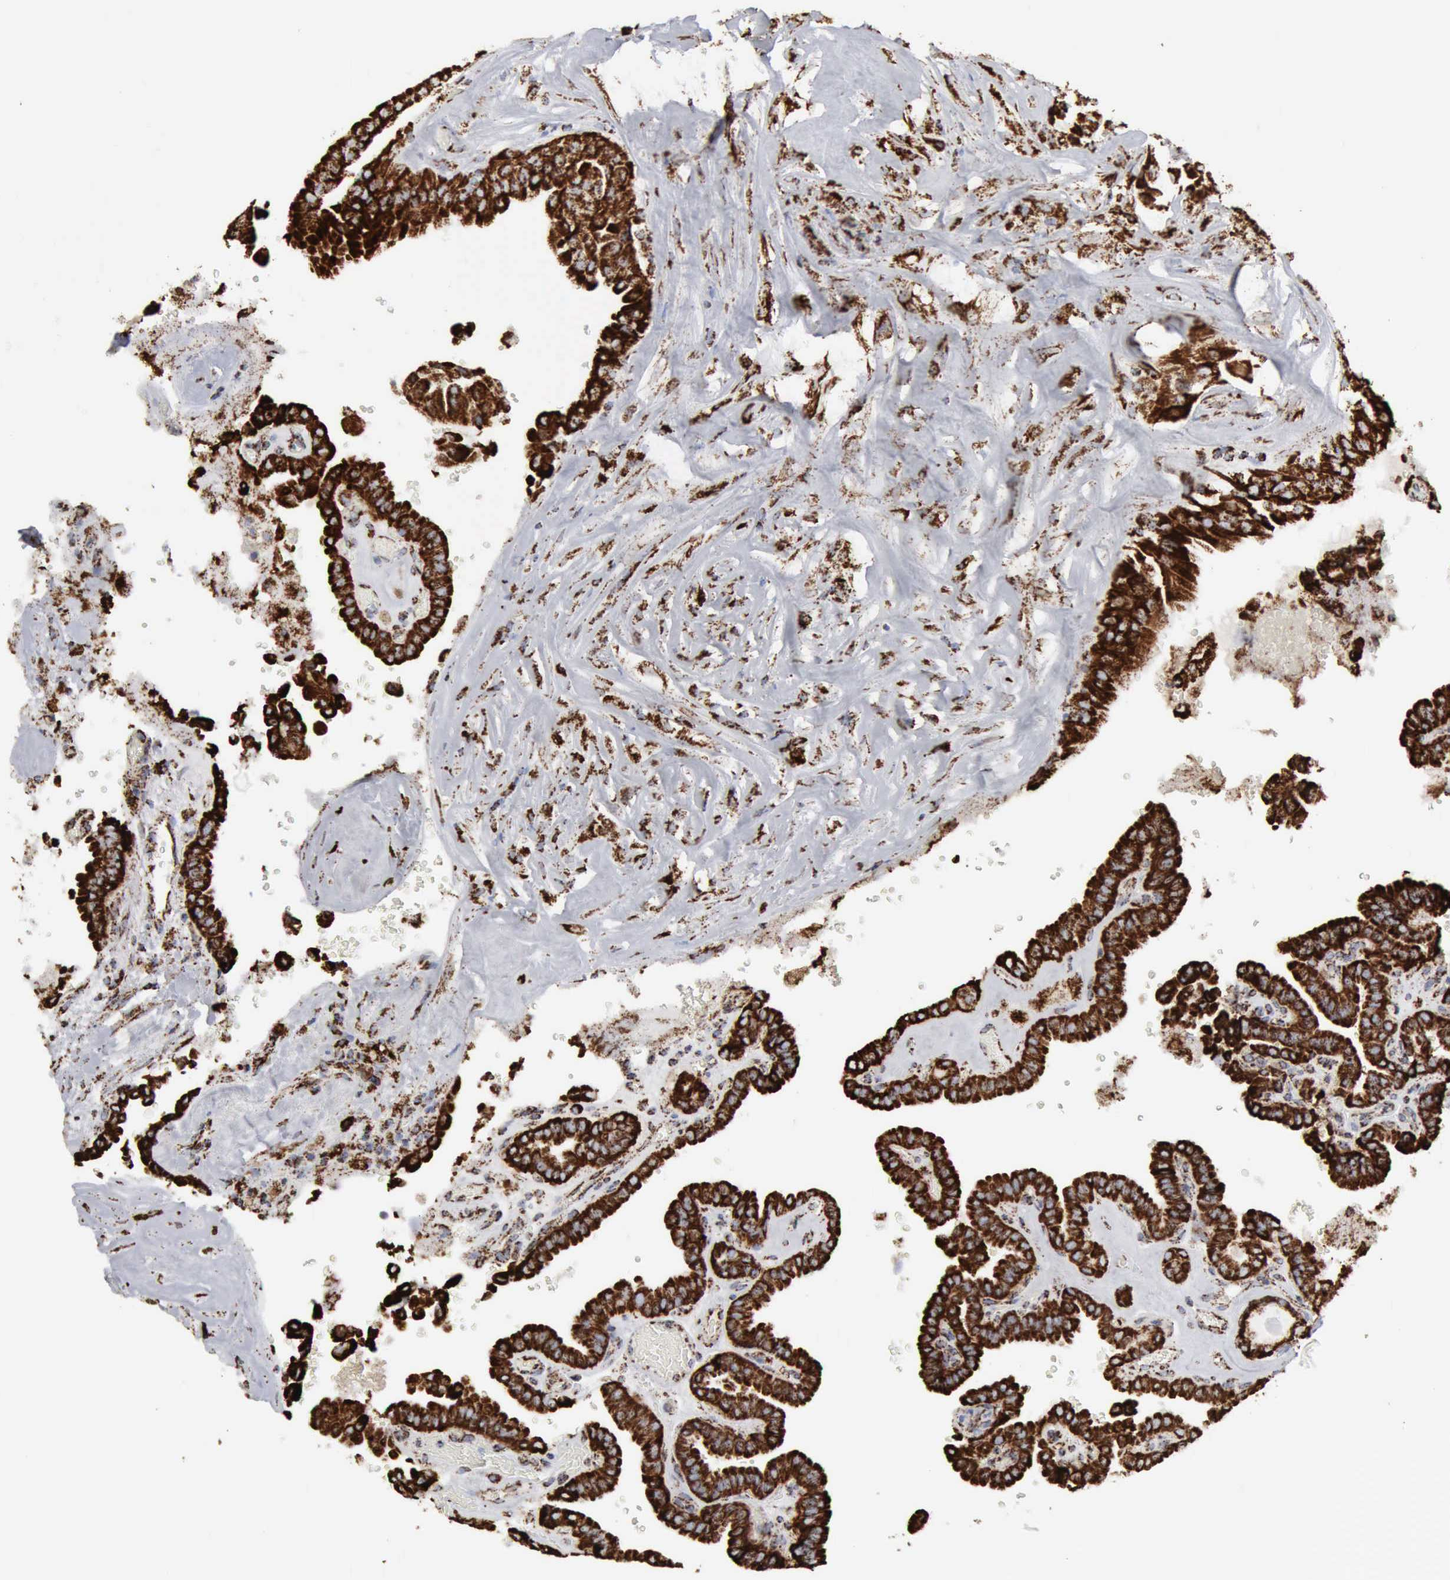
{"staining": {"intensity": "strong", "quantity": ">75%", "location": "cytoplasmic/membranous"}, "tissue": "thyroid cancer", "cell_type": "Tumor cells", "image_type": "cancer", "snomed": [{"axis": "morphology", "description": "Papillary adenocarcinoma, NOS"}, {"axis": "topography", "description": "Thyroid gland"}], "caption": "IHC histopathology image of thyroid cancer (papillary adenocarcinoma) stained for a protein (brown), which displays high levels of strong cytoplasmic/membranous expression in about >75% of tumor cells.", "gene": "ACO2", "patient": {"sex": "male", "age": 87}}